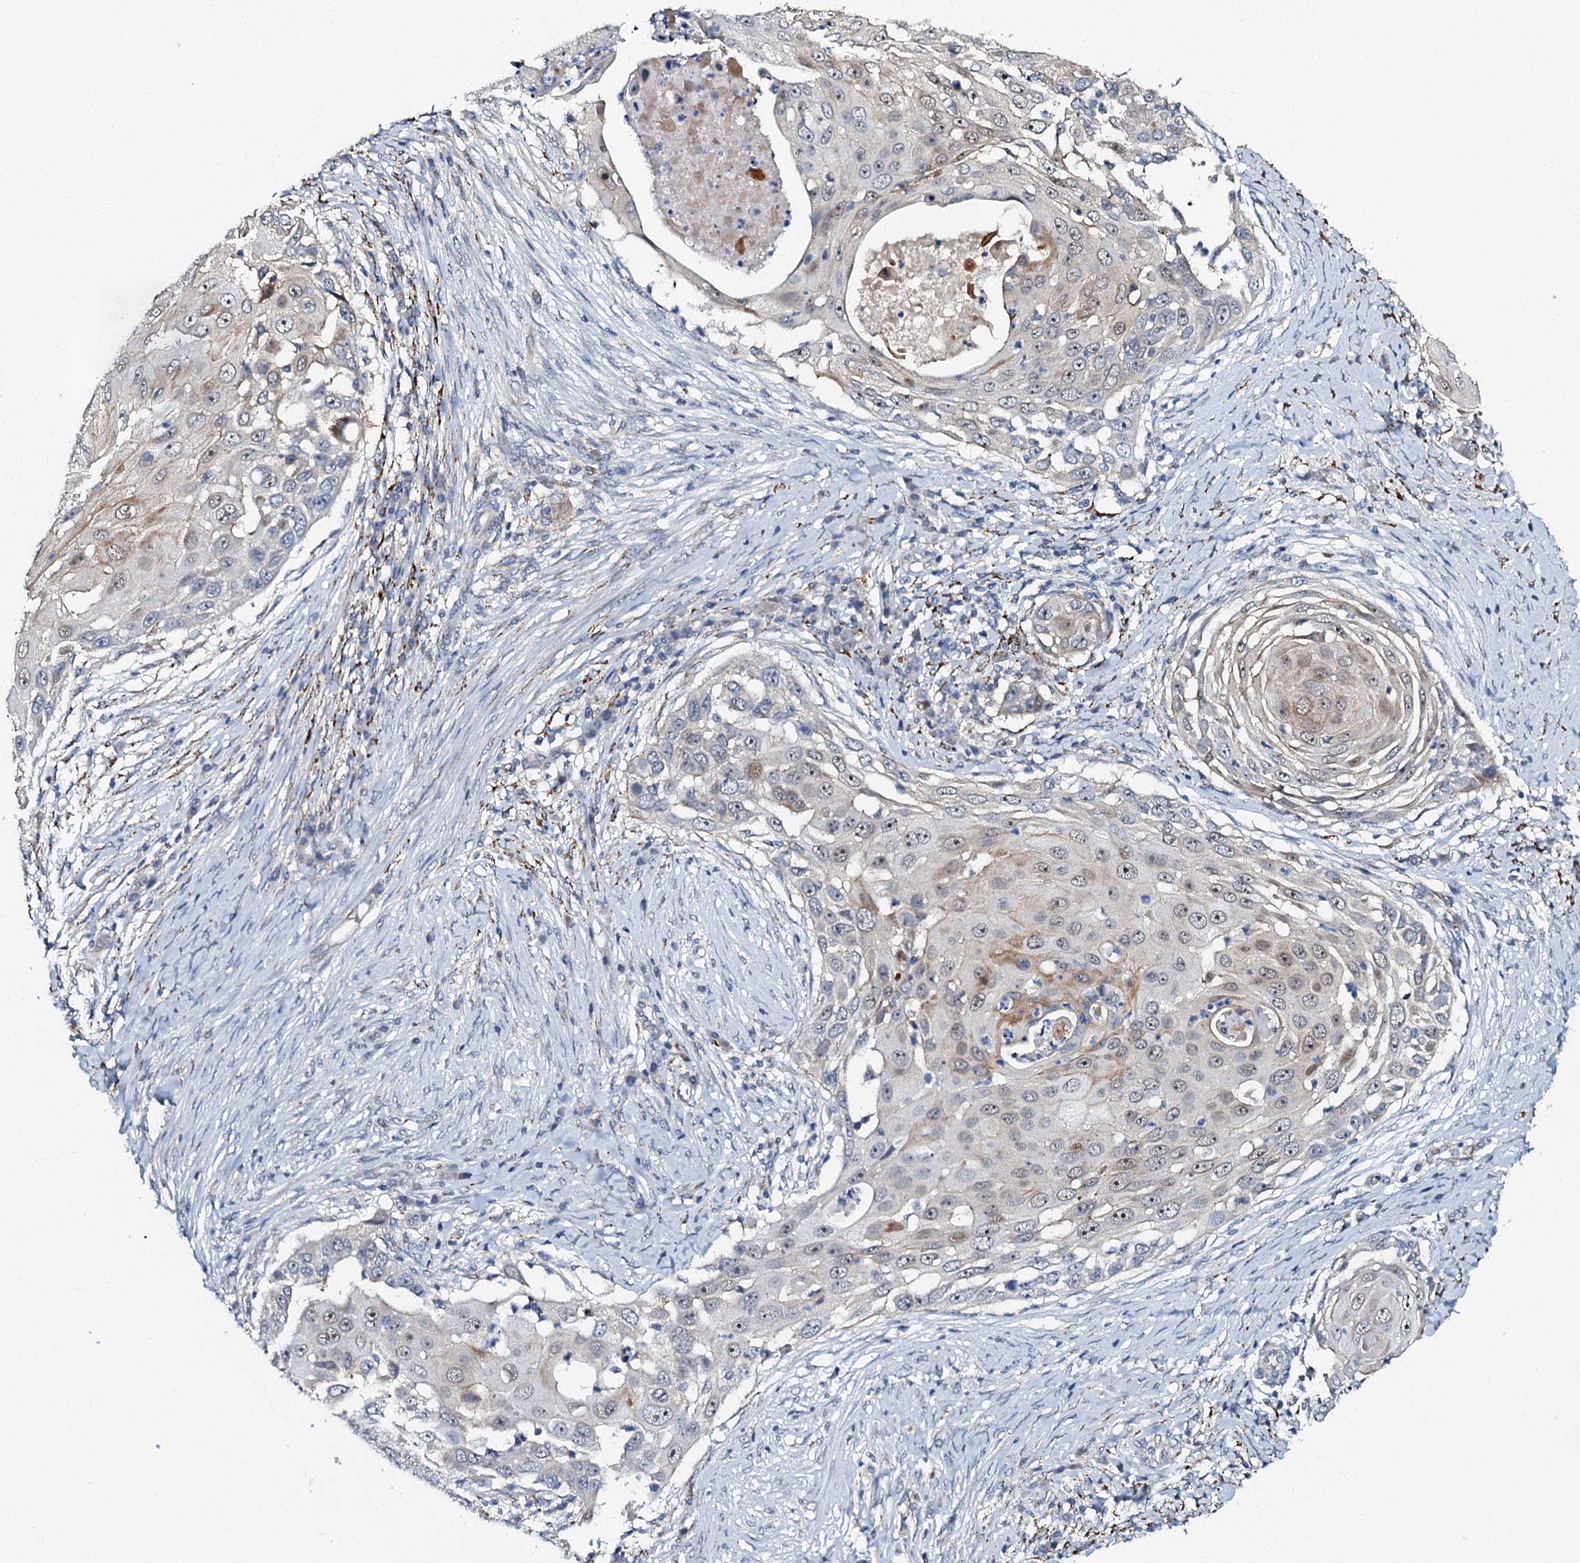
{"staining": {"intensity": "weak", "quantity": "<25%", "location": "cytoplasmic/membranous"}, "tissue": "skin cancer", "cell_type": "Tumor cells", "image_type": "cancer", "snomed": [{"axis": "morphology", "description": "Squamous cell carcinoma, NOS"}, {"axis": "topography", "description": "Skin"}], "caption": "Tumor cells show no significant staining in squamous cell carcinoma (skin). Brightfield microscopy of immunohistochemistry stained with DAB (brown) and hematoxylin (blue), captured at high magnification.", "gene": "OLAH", "patient": {"sex": "female", "age": 44}}